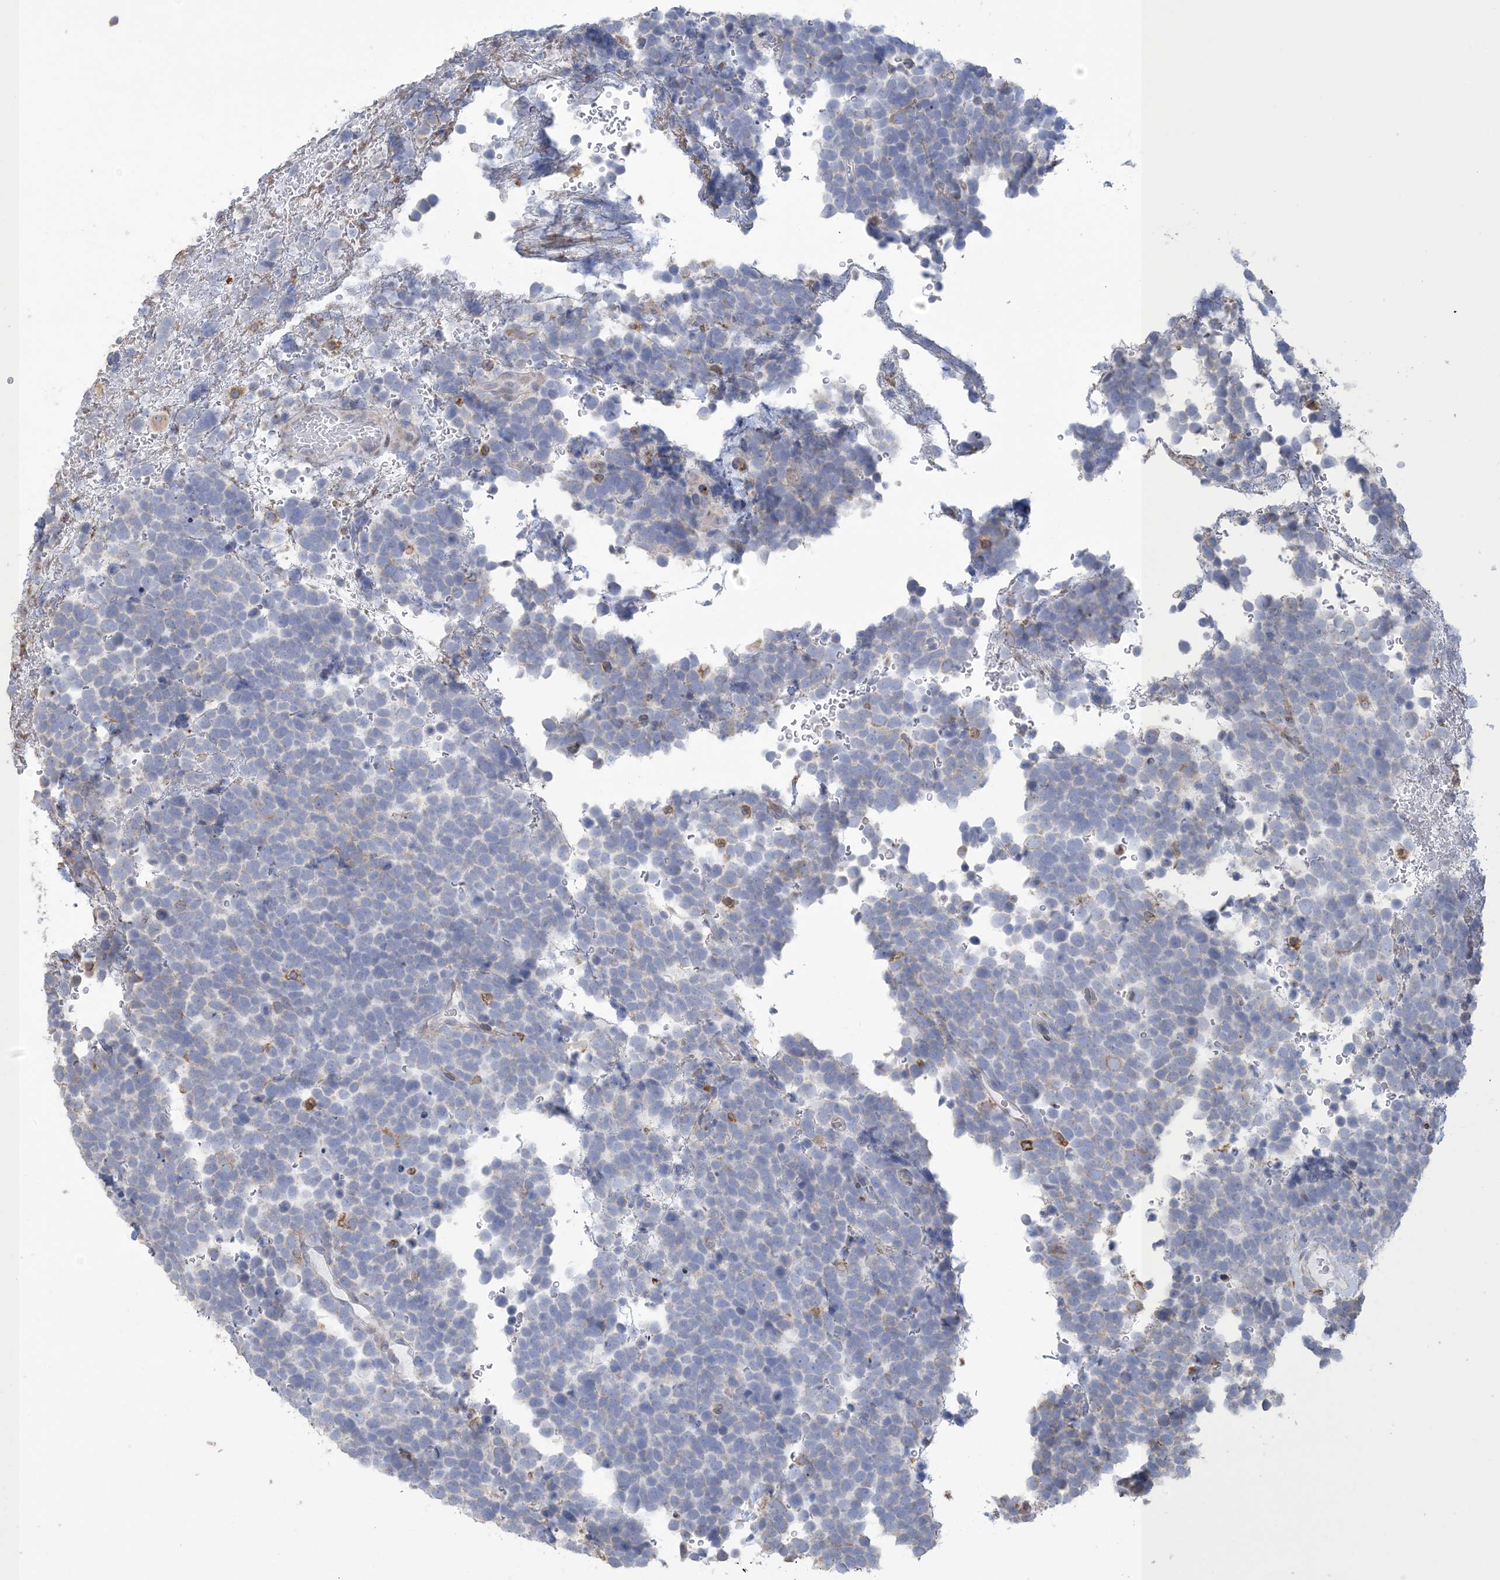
{"staining": {"intensity": "negative", "quantity": "none", "location": "none"}, "tissue": "urothelial cancer", "cell_type": "Tumor cells", "image_type": "cancer", "snomed": [{"axis": "morphology", "description": "Urothelial carcinoma, High grade"}, {"axis": "topography", "description": "Urinary bladder"}], "caption": "High magnification brightfield microscopy of high-grade urothelial carcinoma stained with DAB (brown) and counterstained with hematoxylin (blue): tumor cells show no significant positivity. (Brightfield microscopy of DAB (3,3'-diaminobenzidine) IHC at high magnification).", "gene": "SHANK1", "patient": {"sex": "female", "age": 82}}